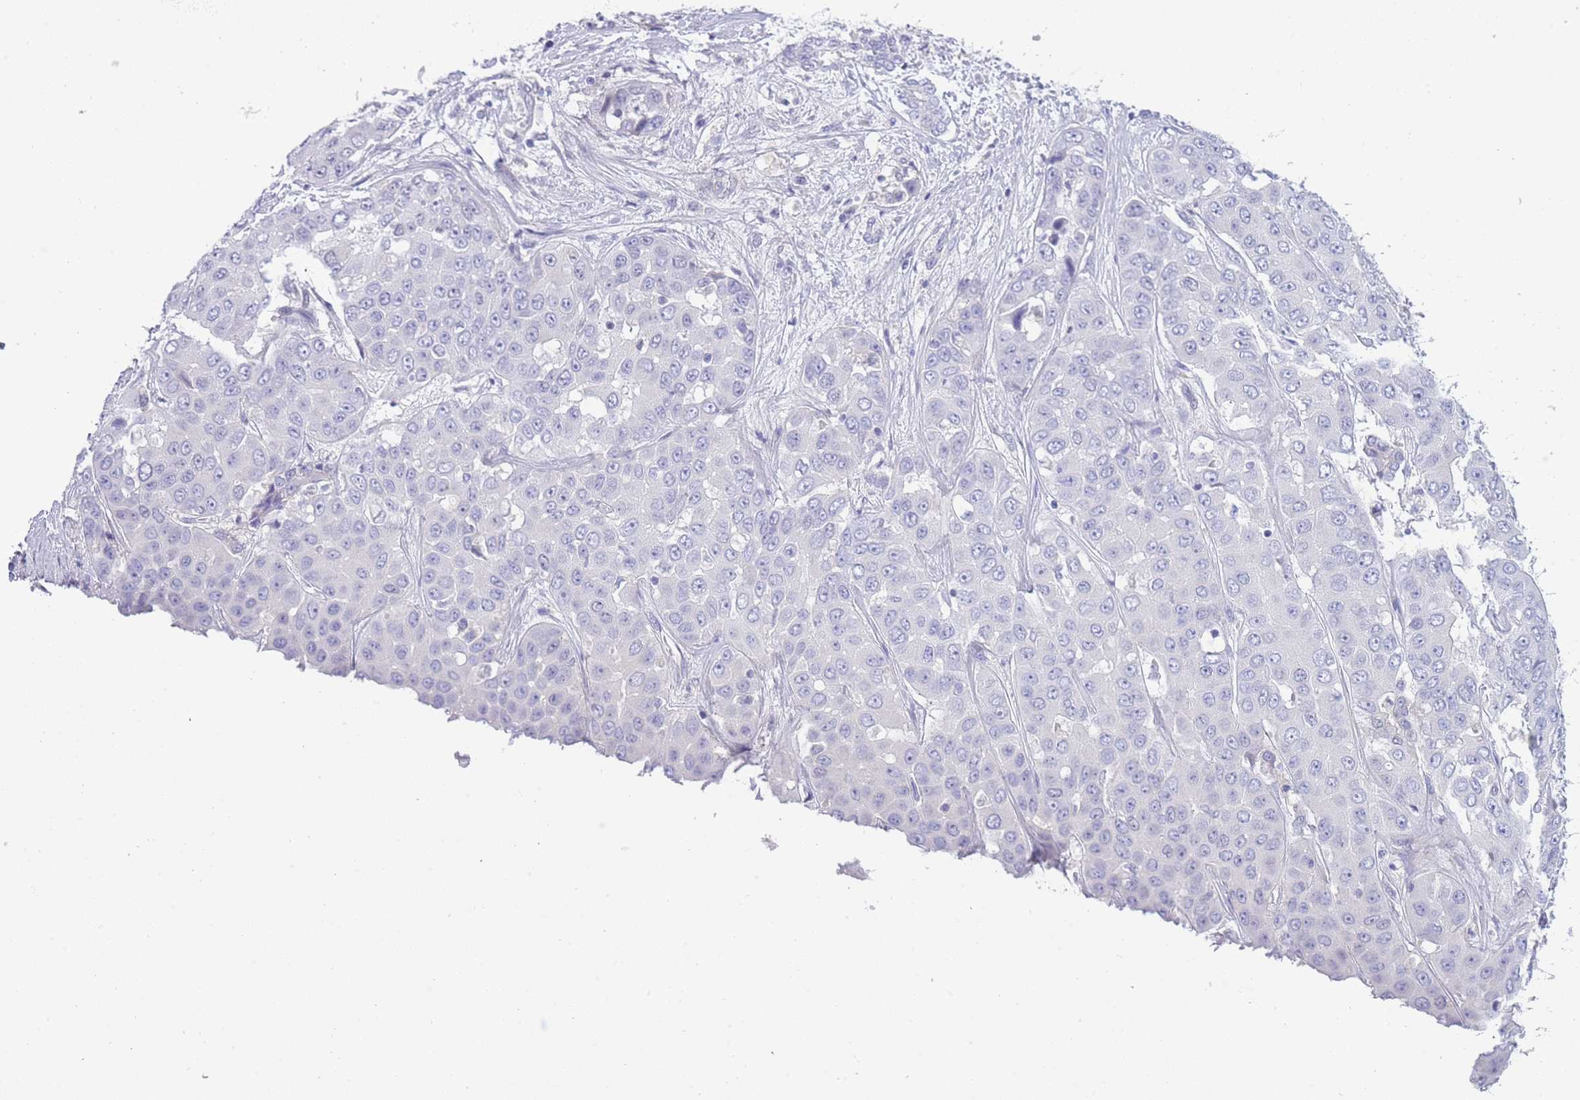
{"staining": {"intensity": "negative", "quantity": "none", "location": "none"}, "tissue": "liver cancer", "cell_type": "Tumor cells", "image_type": "cancer", "snomed": [{"axis": "morphology", "description": "Cholangiocarcinoma"}, {"axis": "topography", "description": "Liver"}], "caption": "Tumor cells are negative for brown protein staining in liver cancer.", "gene": "PRR23B", "patient": {"sex": "female", "age": 52}}